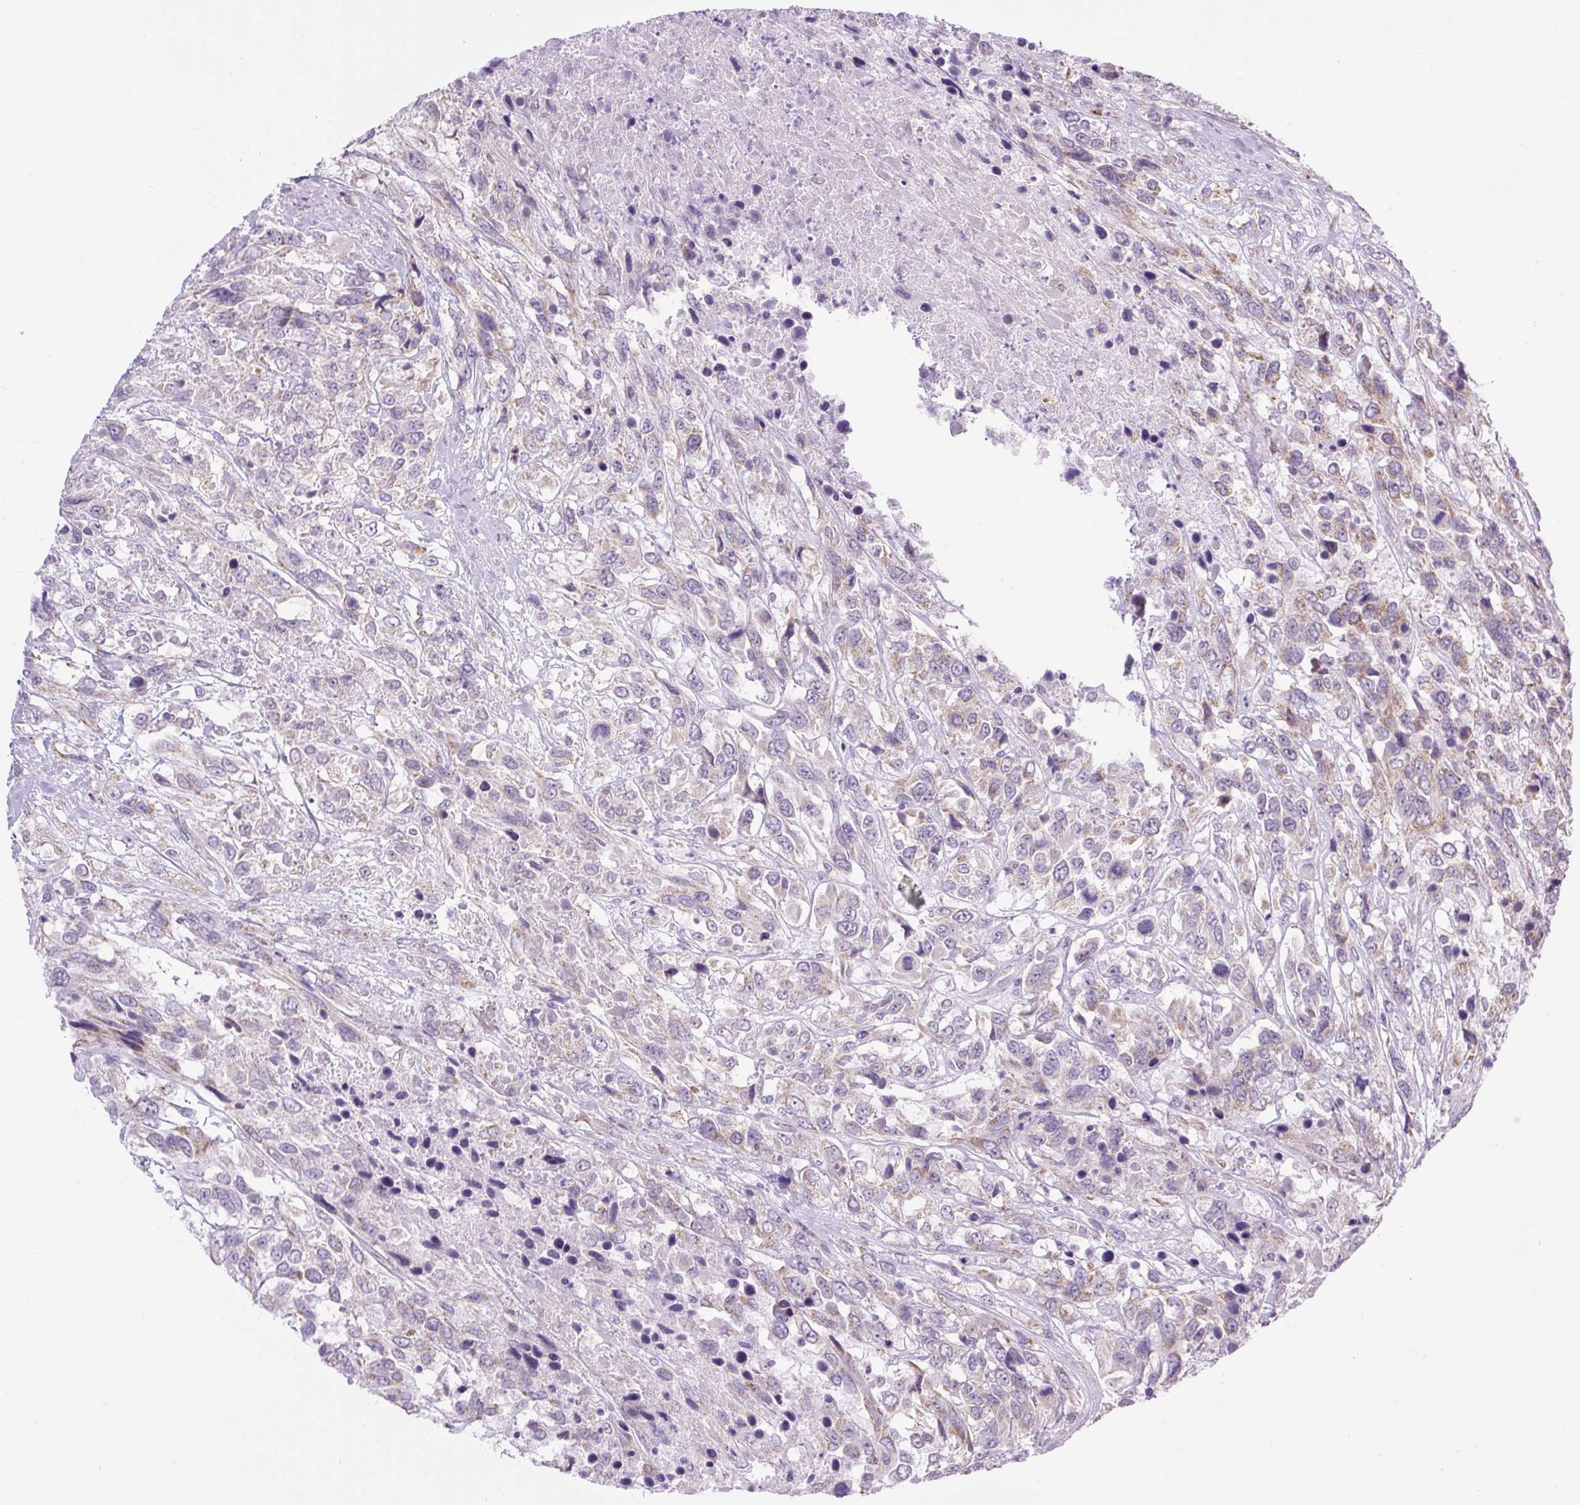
{"staining": {"intensity": "weak", "quantity": "25%-75%", "location": "cytoplasmic/membranous"}, "tissue": "urothelial cancer", "cell_type": "Tumor cells", "image_type": "cancer", "snomed": [{"axis": "morphology", "description": "Urothelial carcinoma, High grade"}, {"axis": "topography", "description": "Urinary bladder"}], "caption": "Immunohistochemistry (IHC) (DAB) staining of high-grade urothelial carcinoma exhibits weak cytoplasmic/membranous protein expression in about 25%-75% of tumor cells.", "gene": "RNASE10", "patient": {"sex": "female", "age": 70}}